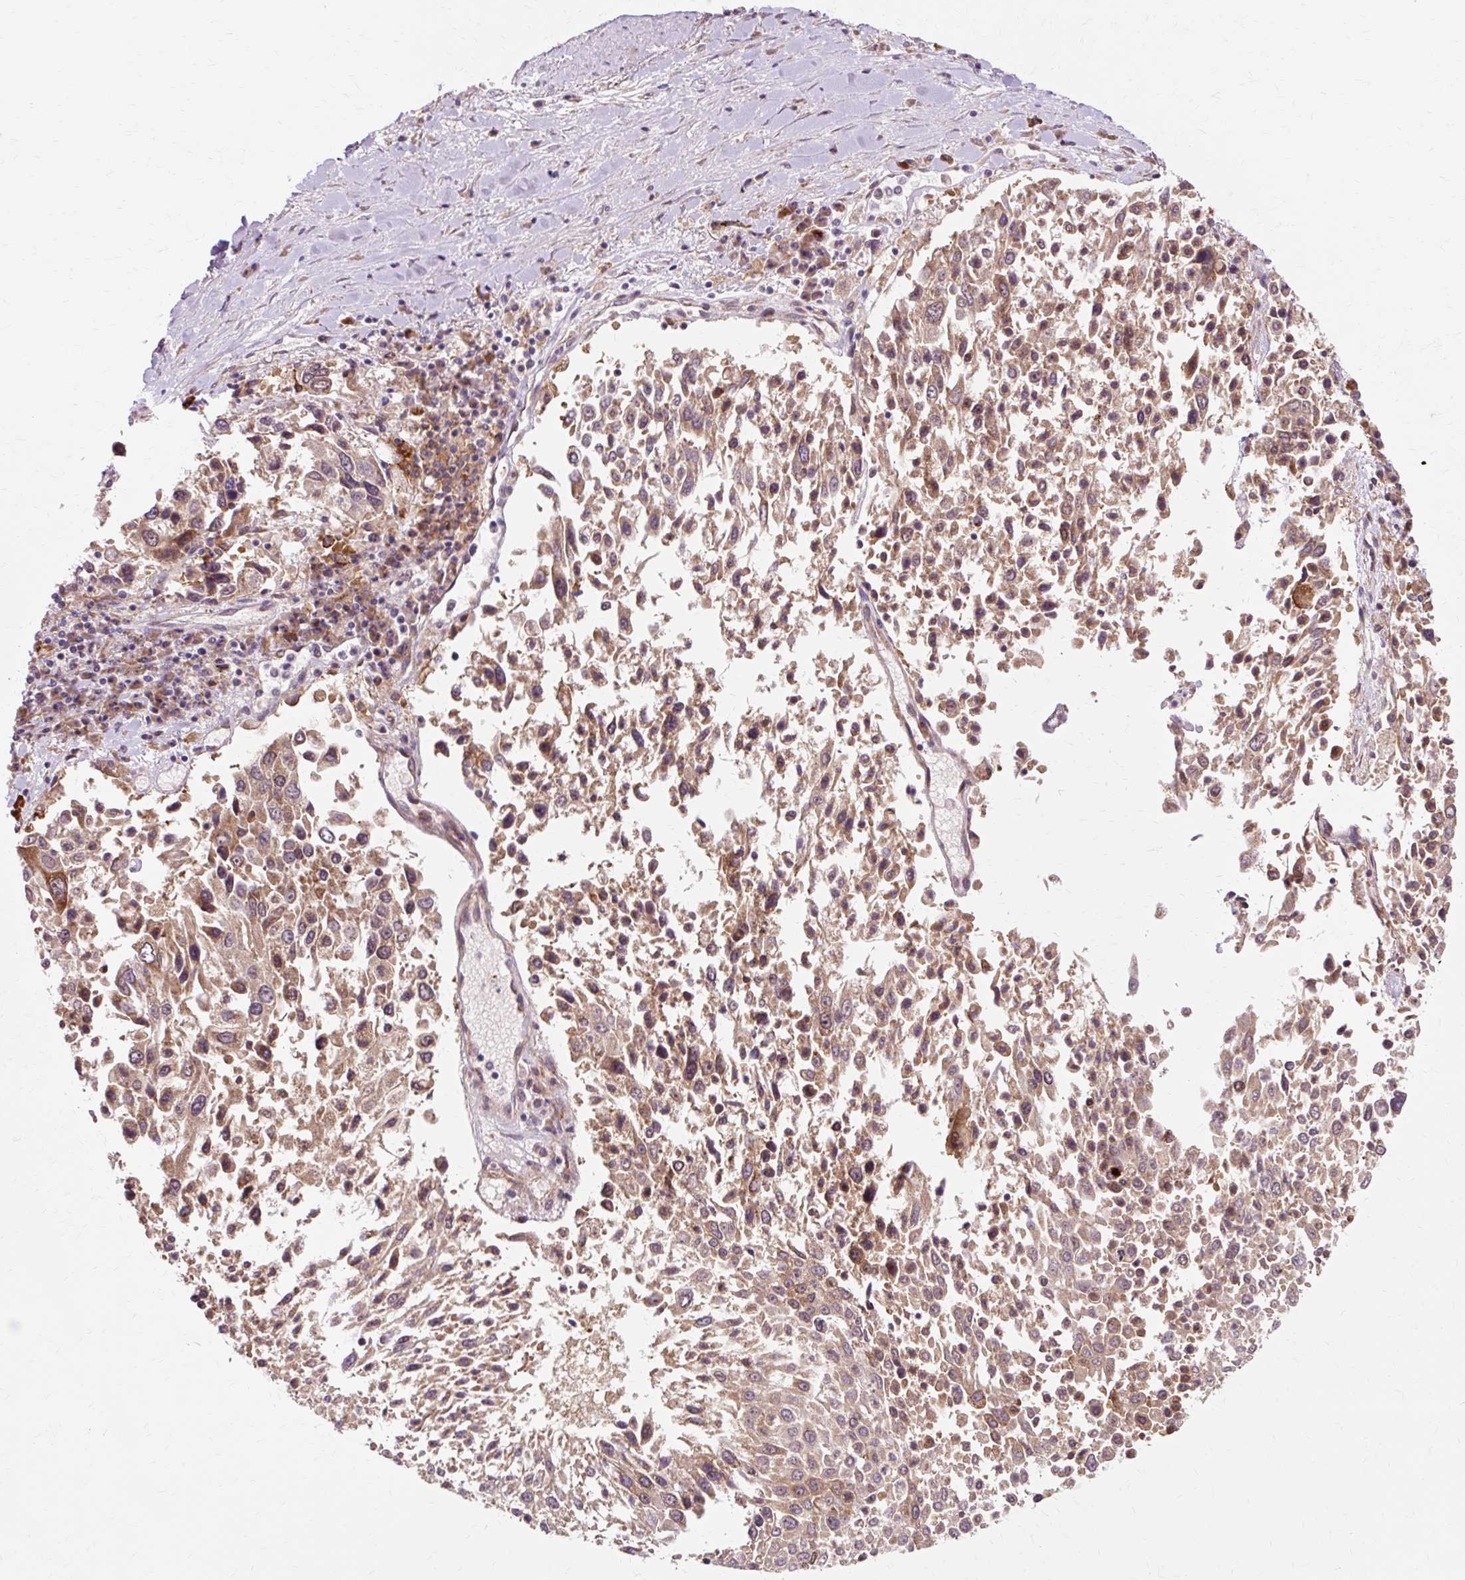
{"staining": {"intensity": "moderate", "quantity": ">75%", "location": "cytoplasmic/membranous"}, "tissue": "lung cancer", "cell_type": "Tumor cells", "image_type": "cancer", "snomed": [{"axis": "morphology", "description": "Squamous cell carcinoma, NOS"}, {"axis": "topography", "description": "Lung"}], "caption": "A high-resolution micrograph shows immunohistochemistry staining of lung squamous cell carcinoma, which demonstrates moderate cytoplasmic/membranous positivity in approximately >75% of tumor cells.", "gene": "GEMIN2", "patient": {"sex": "male", "age": 65}}